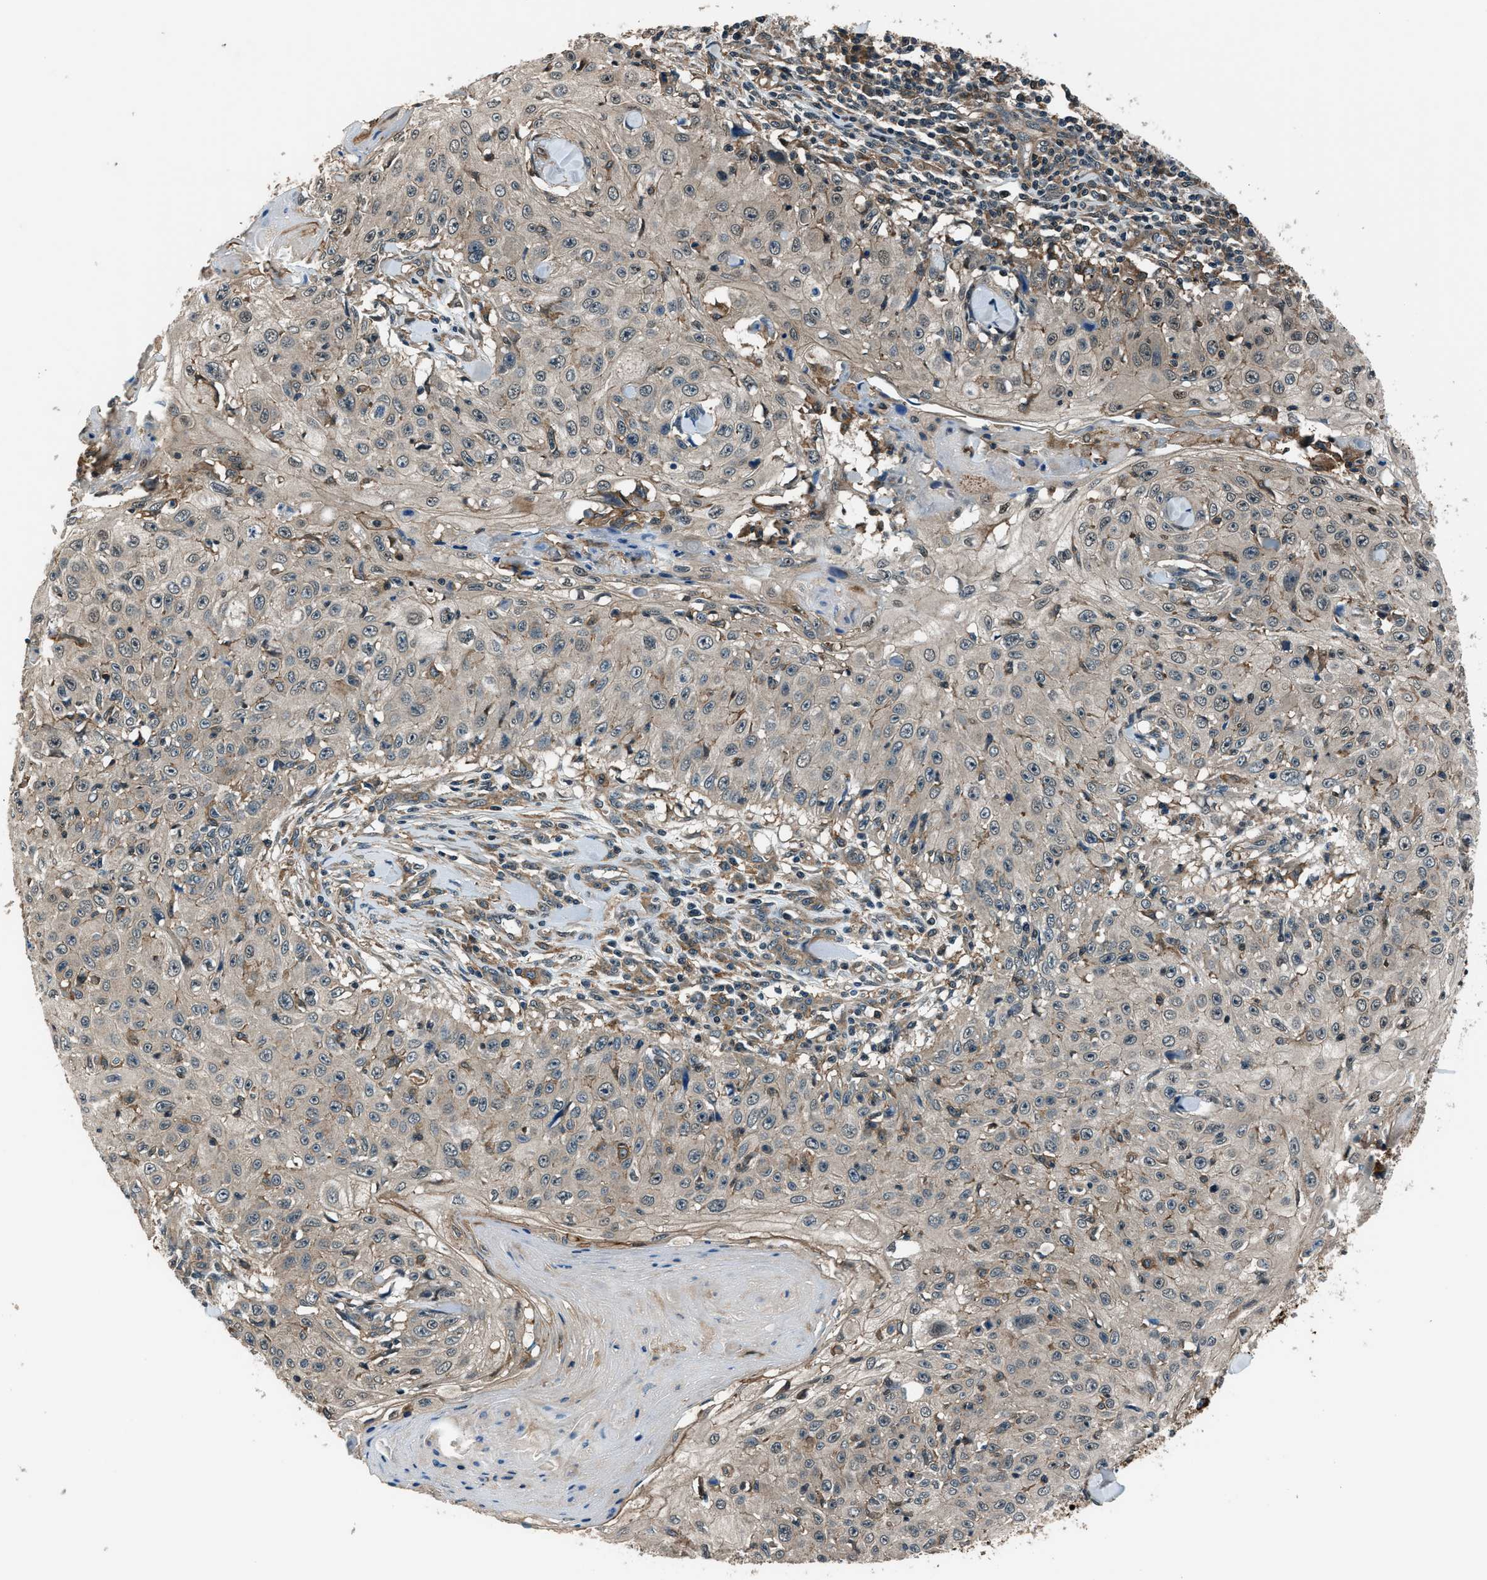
{"staining": {"intensity": "weak", "quantity": "<25%", "location": "cytoplasmic/membranous"}, "tissue": "skin cancer", "cell_type": "Tumor cells", "image_type": "cancer", "snomed": [{"axis": "morphology", "description": "Squamous cell carcinoma, NOS"}, {"axis": "topography", "description": "Skin"}], "caption": "IHC image of neoplastic tissue: human skin squamous cell carcinoma stained with DAB (3,3'-diaminobenzidine) demonstrates no significant protein staining in tumor cells.", "gene": "ARHGEF11", "patient": {"sex": "male", "age": 86}}